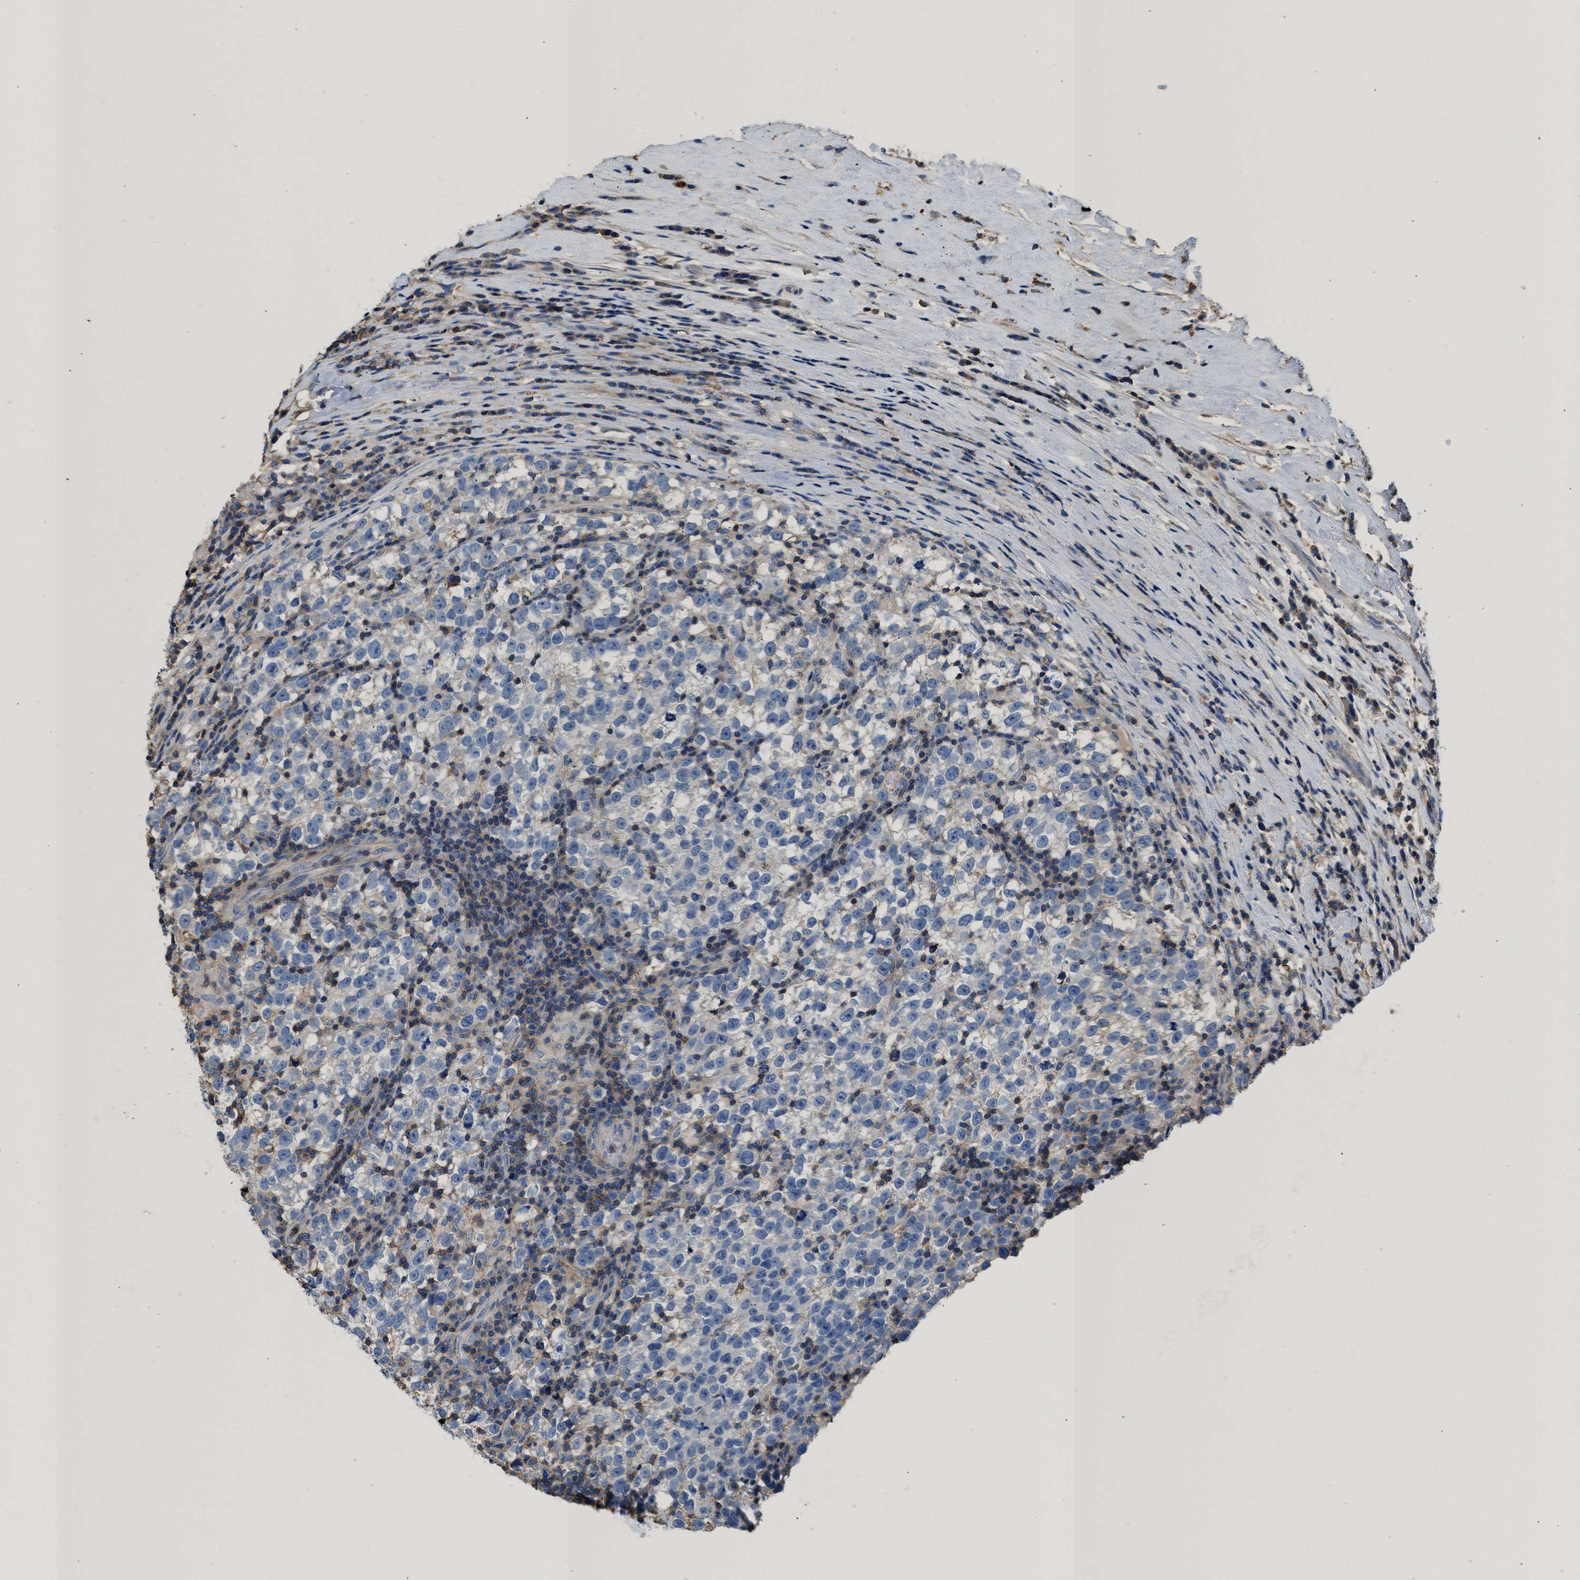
{"staining": {"intensity": "negative", "quantity": "none", "location": "none"}, "tissue": "testis cancer", "cell_type": "Tumor cells", "image_type": "cancer", "snomed": [{"axis": "morphology", "description": "Normal tissue, NOS"}, {"axis": "morphology", "description": "Seminoma, NOS"}, {"axis": "topography", "description": "Testis"}], "caption": "Immunohistochemistry of seminoma (testis) displays no expression in tumor cells.", "gene": "KCNQ4", "patient": {"sex": "male", "age": 43}}